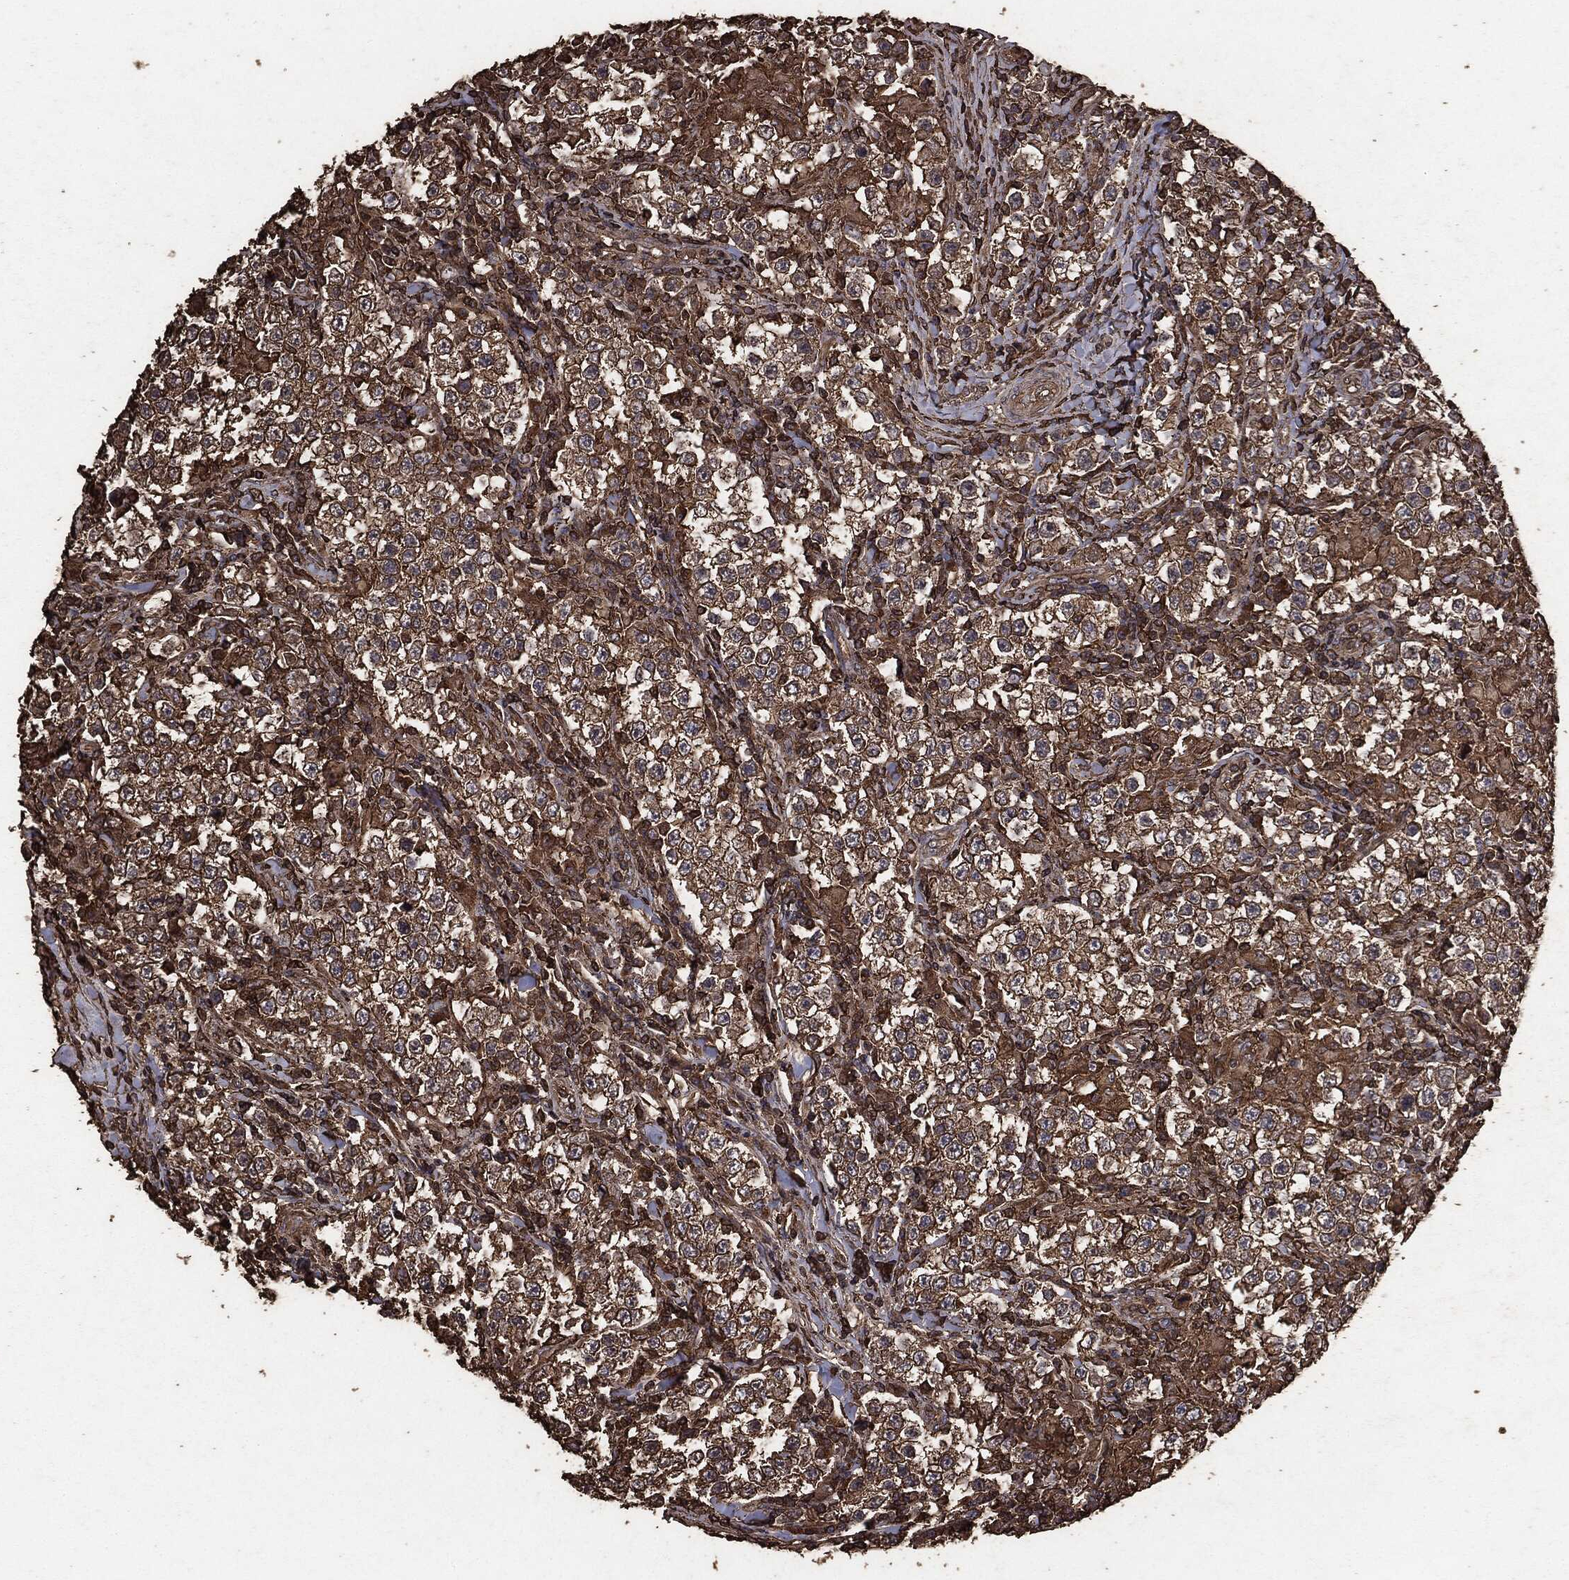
{"staining": {"intensity": "moderate", "quantity": ">75%", "location": "cytoplasmic/membranous"}, "tissue": "testis cancer", "cell_type": "Tumor cells", "image_type": "cancer", "snomed": [{"axis": "morphology", "description": "Seminoma, NOS"}, {"axis": "morphology", "description": "Carcinoma, Embryonal, NOS"}, {"axis": "topography", "description": "Testis"}], "caption": "There is medium levels of moderate cytoplasmic/membranous staining in tumor cells of seminoma (testis), as demonstrated by immunohistochemical staining (brown color).", "gene": "MTOR", "patient": {"sex": "male", "age": 41}}